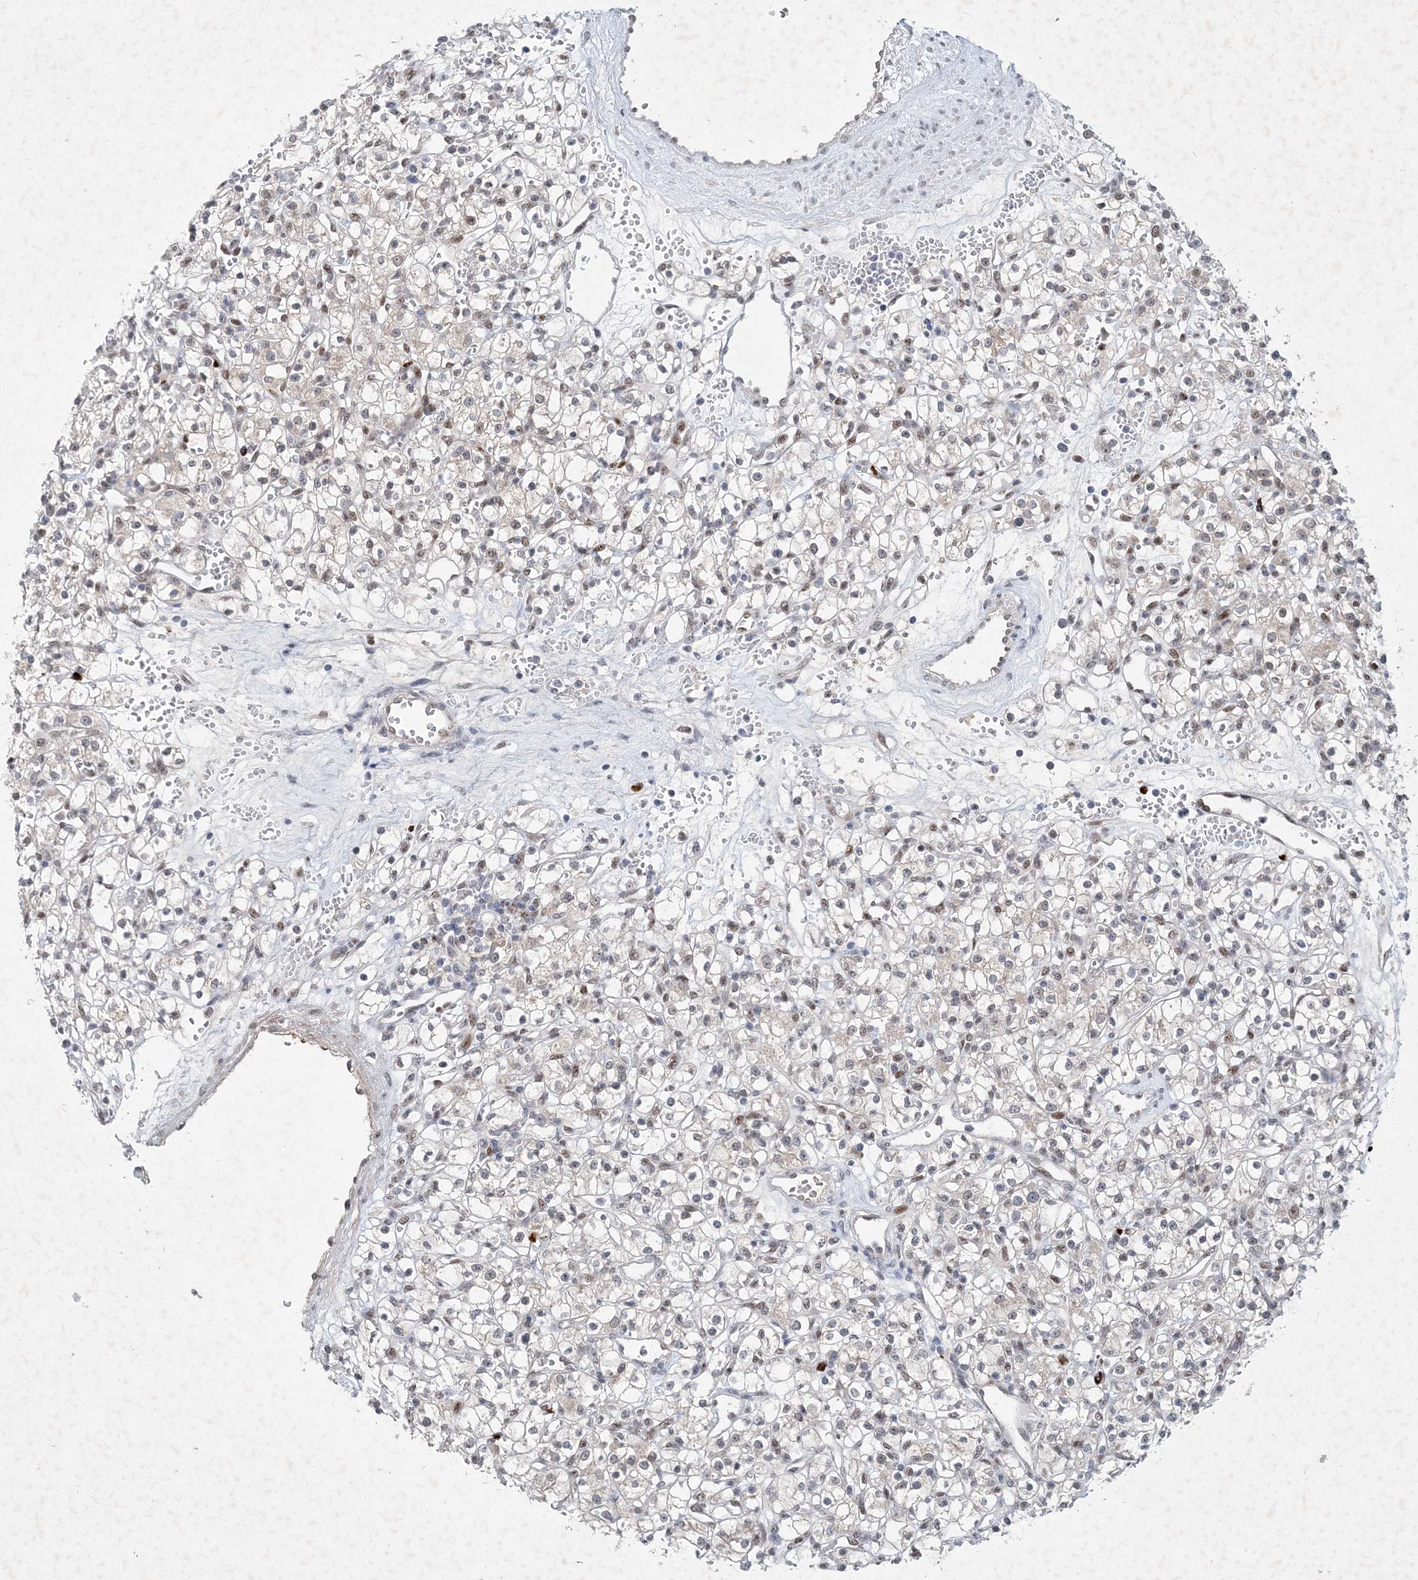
{"staining": {"intensity": "weak", "quantity": "<25%", "location": "nuclear"}, "tissue": "renal cancer", "cell_type": "Tumor cells", "image_type": "cancer", "snomed": [{"axis": "morphology", "description": "Adenocarcinoma, NOS"}, {"axis": "topography", "description": "Kidney"}], "caption": "Tumor cells are negative for protein expression in human renal cancer.", "gene": "GIN1", "patient": {"sex": "female", "age": 59}}